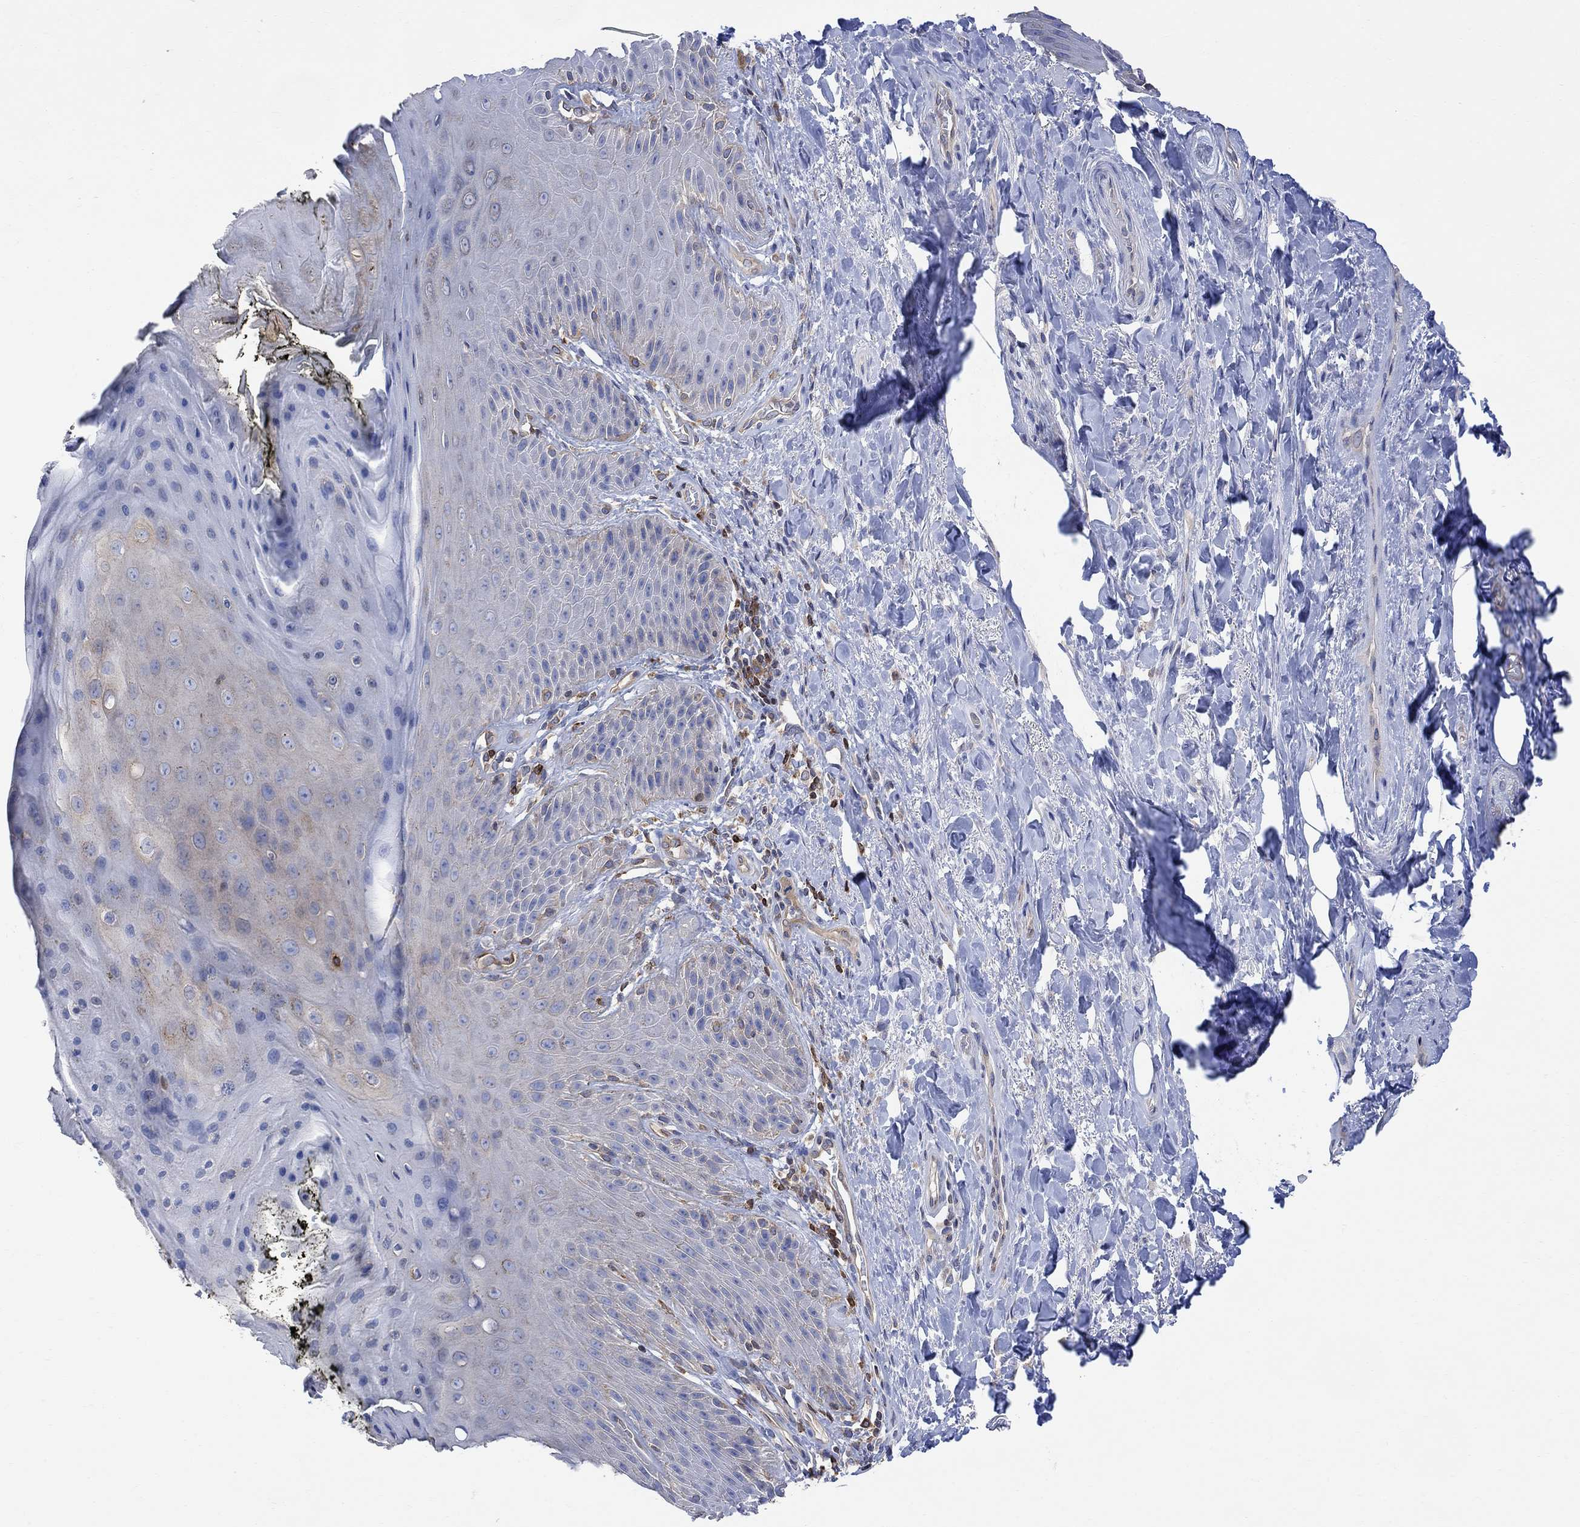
{"staining": {"intensity": "negative", "quantity": "none", "location": "none"}, "tissue": "skin", "cell_type": "Epidermal cells", "image_type": "normal", "snomed": [{"axis": "morphology", "description": "Normal tissue, NOS"}, {"axis": "topography", "description": "Anal"}, {"axis": "topography", "description": "Peripheral nerve tissue"}], "caption": "The micrograph displays no staining of epidermal cells in benign skin. (DAB immunohistochemistry (IHC) visualized using brightfield microscopy, high magnification).", "gene": "GBP5", "patient": {"sex": "male", "age": 53}}